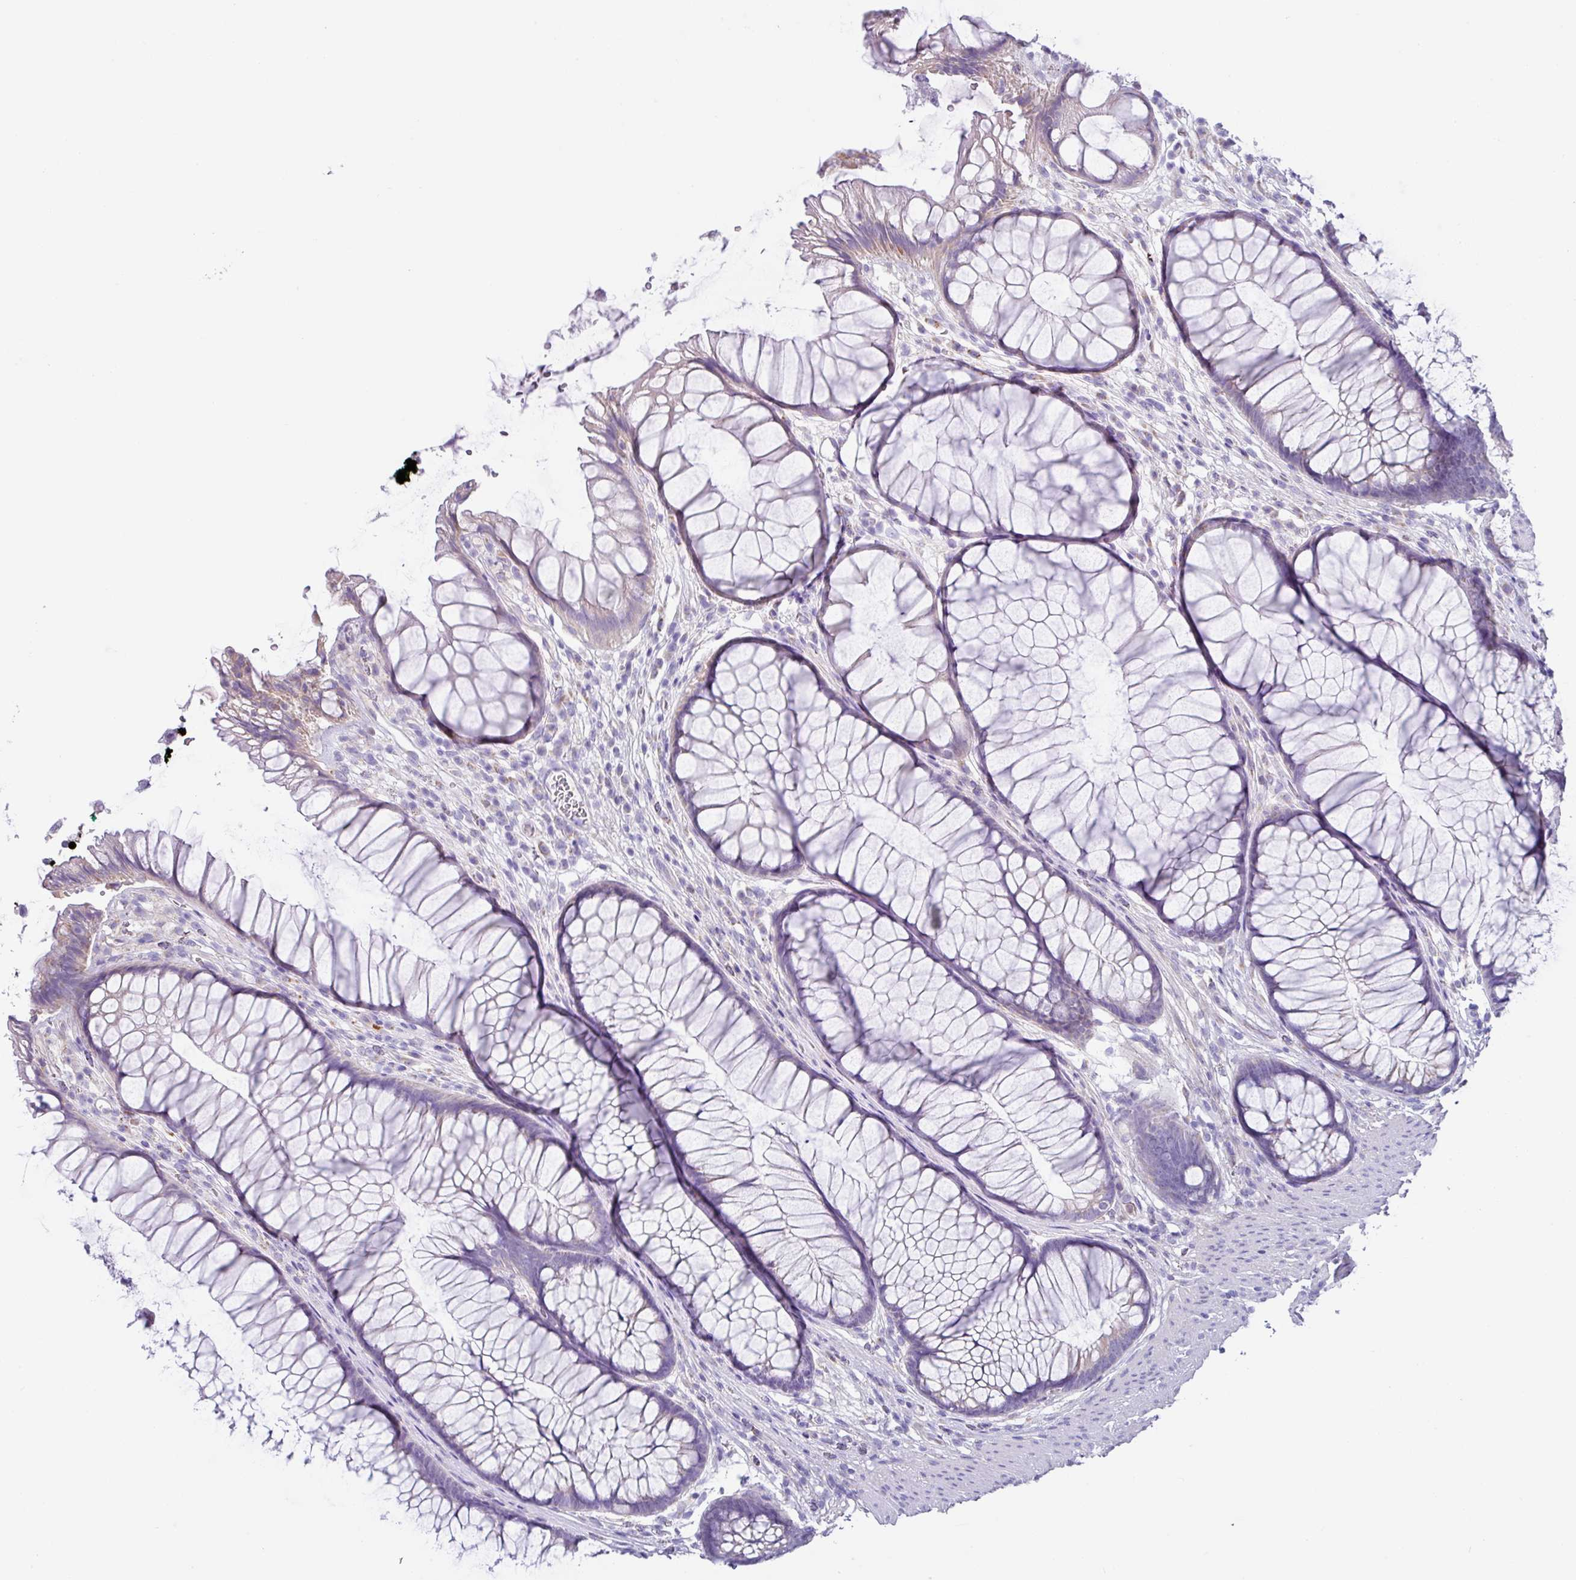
{"staining": {"intensity": "weak", "quantity": "<25%", "location": "cytoplasmic/membranous"}, "tissue": "rectum", "cell_type": "Glandular cells", "image_type": "normal", "snomed": [{"axis": "morphology", "description": "Normal tissue, NOS"}, {"axis": "topography", "description": "Smooth muscle"}, {"axis": "topography", "description": "Rectum"}], "caption": "A high-resolution histopathology image shows immunohistochemistry staining of unremarkable rectum, which demonstrates no significant staining in glandular cells. (Immunohistochemistry (ihc), brightfield microscopy, high magnification).", "gene": "SH2D3C", "patient": {"sex": "male", "age": 53}}